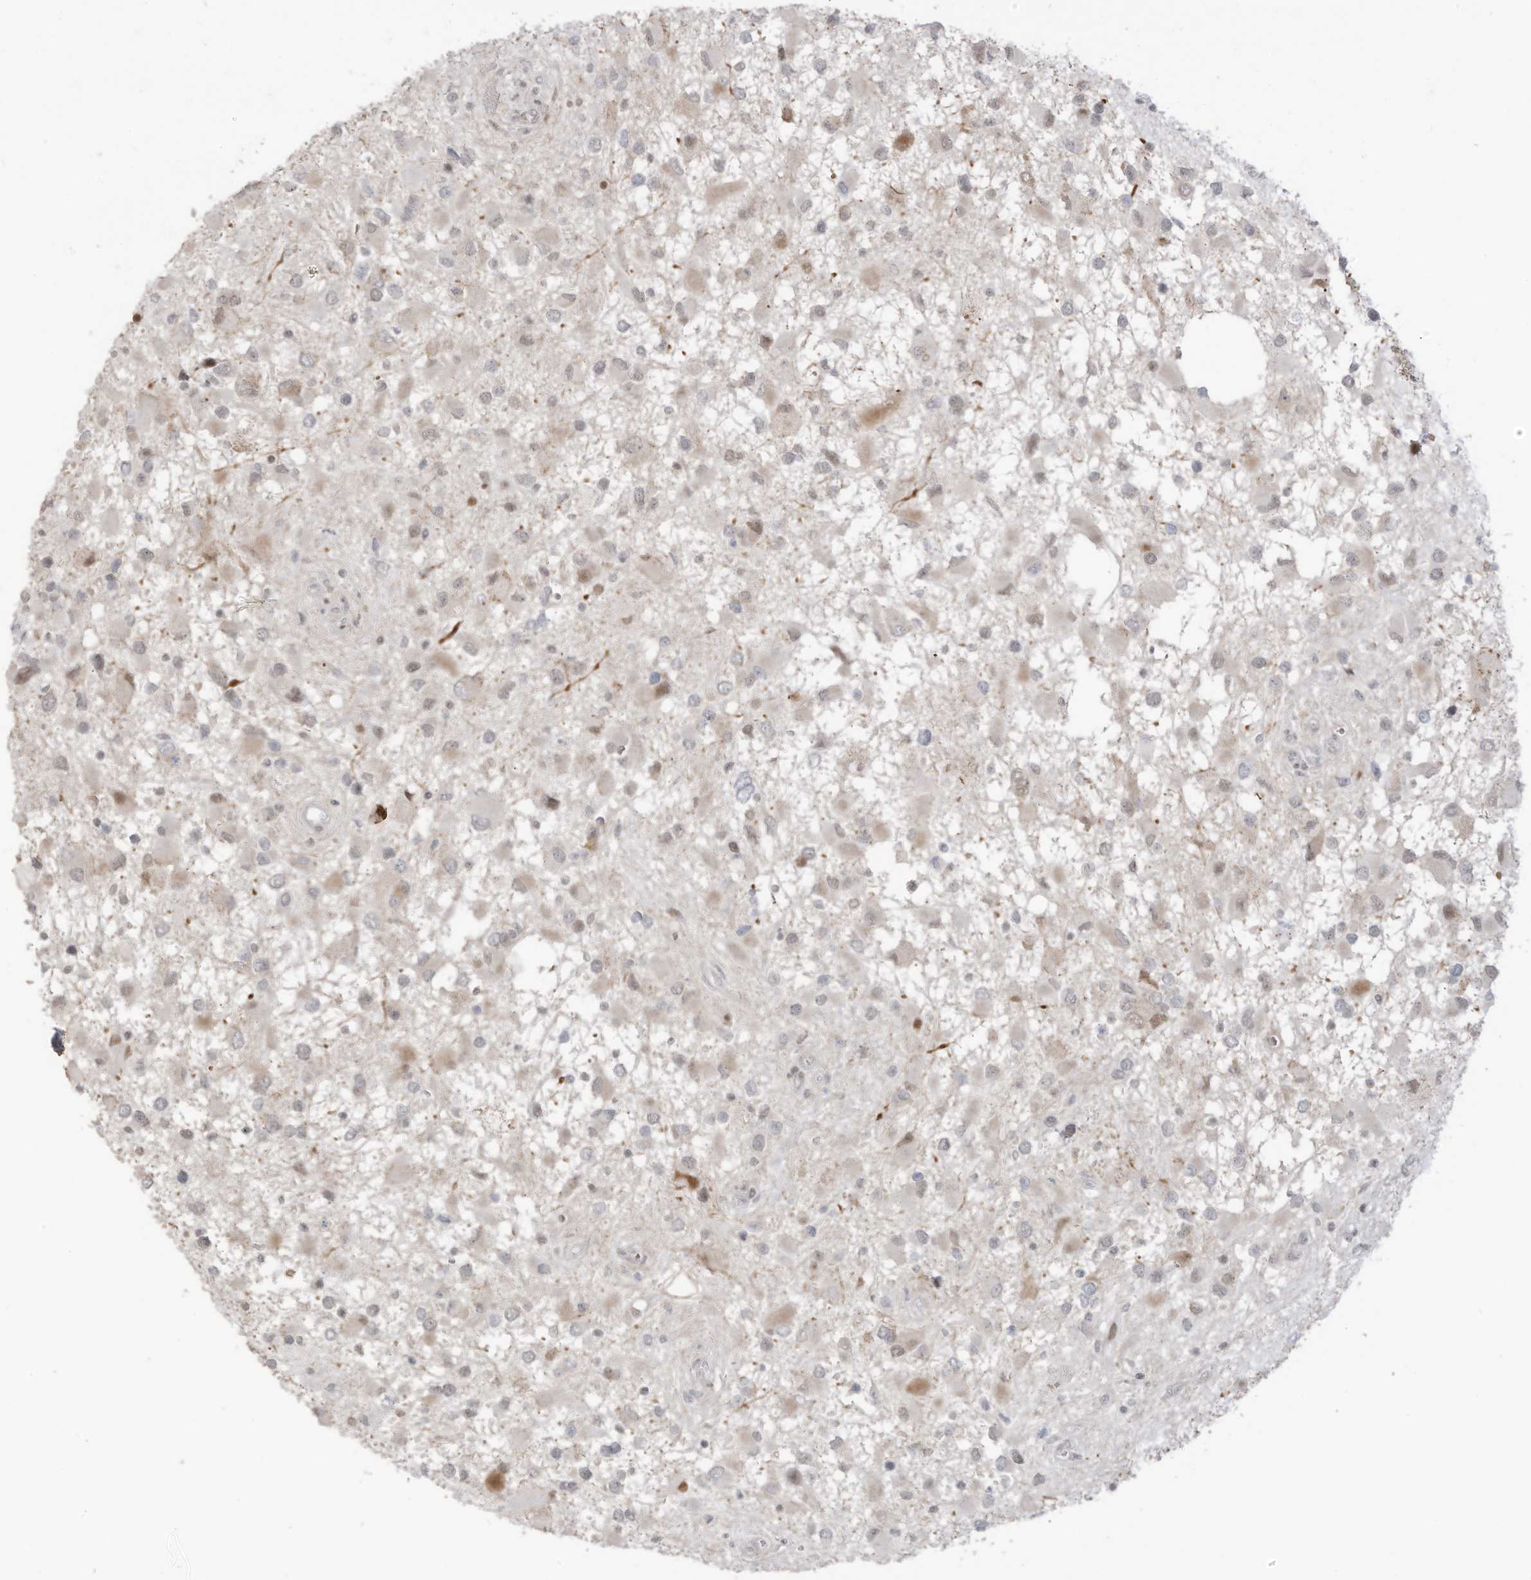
{"staining": {"intensity": "negative", "quantity": "none", "location": "none"}, "tissue": "glioma", "cell_type": "Tumor cells", "image_type": "cancer", "snomed": [{"axis": "morphology", "description": "Glioma, malignant, High grade"}, {"axis": "topography", "description": "Brain"}], "caption": "The immunohistochemistry (IHC) micrograph has no significant expression in tumor cells of malignant glioma (high-grade) tissue. Brightfield microscopy of IHC stained with DAB (brown) and hematoxylin (blue), captured at high magnification.", "gene": "ZCWPW2", "patient": {"sex": "male", "age": 53}}